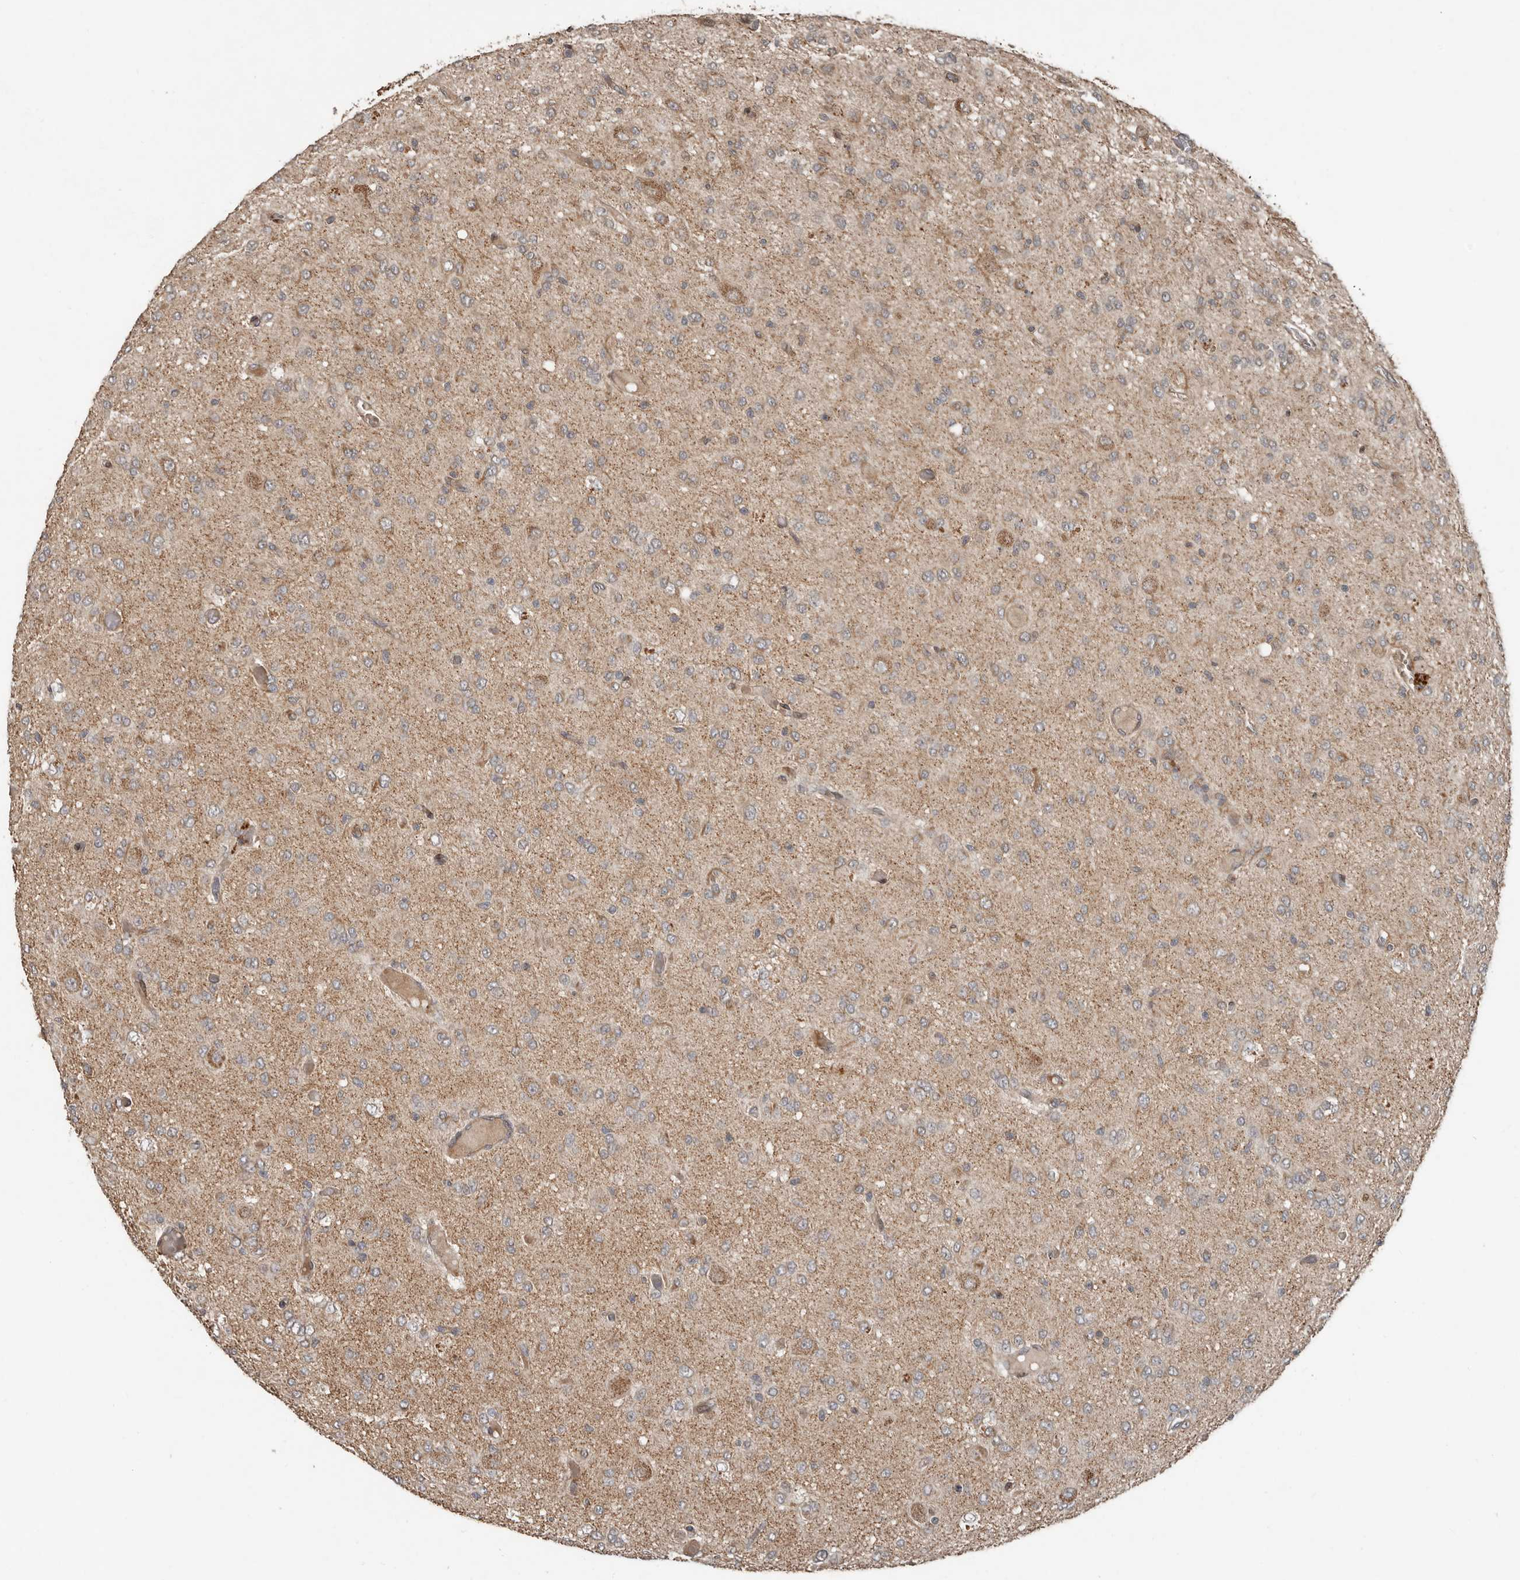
{"staining": {"intensity": "weak", "quantity": ">75%", "location": "cytoplasmic/membranous"}, "tissue": "glioma", "cell_type": "Tumor cells", "image_type": "cancer", "snomed": [{"axis": "morphology", "description": "Glioma, malignant, High grade"}, {"axis": "topography", "description": "Brain"}], "caption": "Malignant high-grade glioma tissue displays weak cytoplasmic/membranous staining in approximately >75% of tumor cells", "gene": "SLC6A7", "patient": {"sex": "female", "age": 59}}